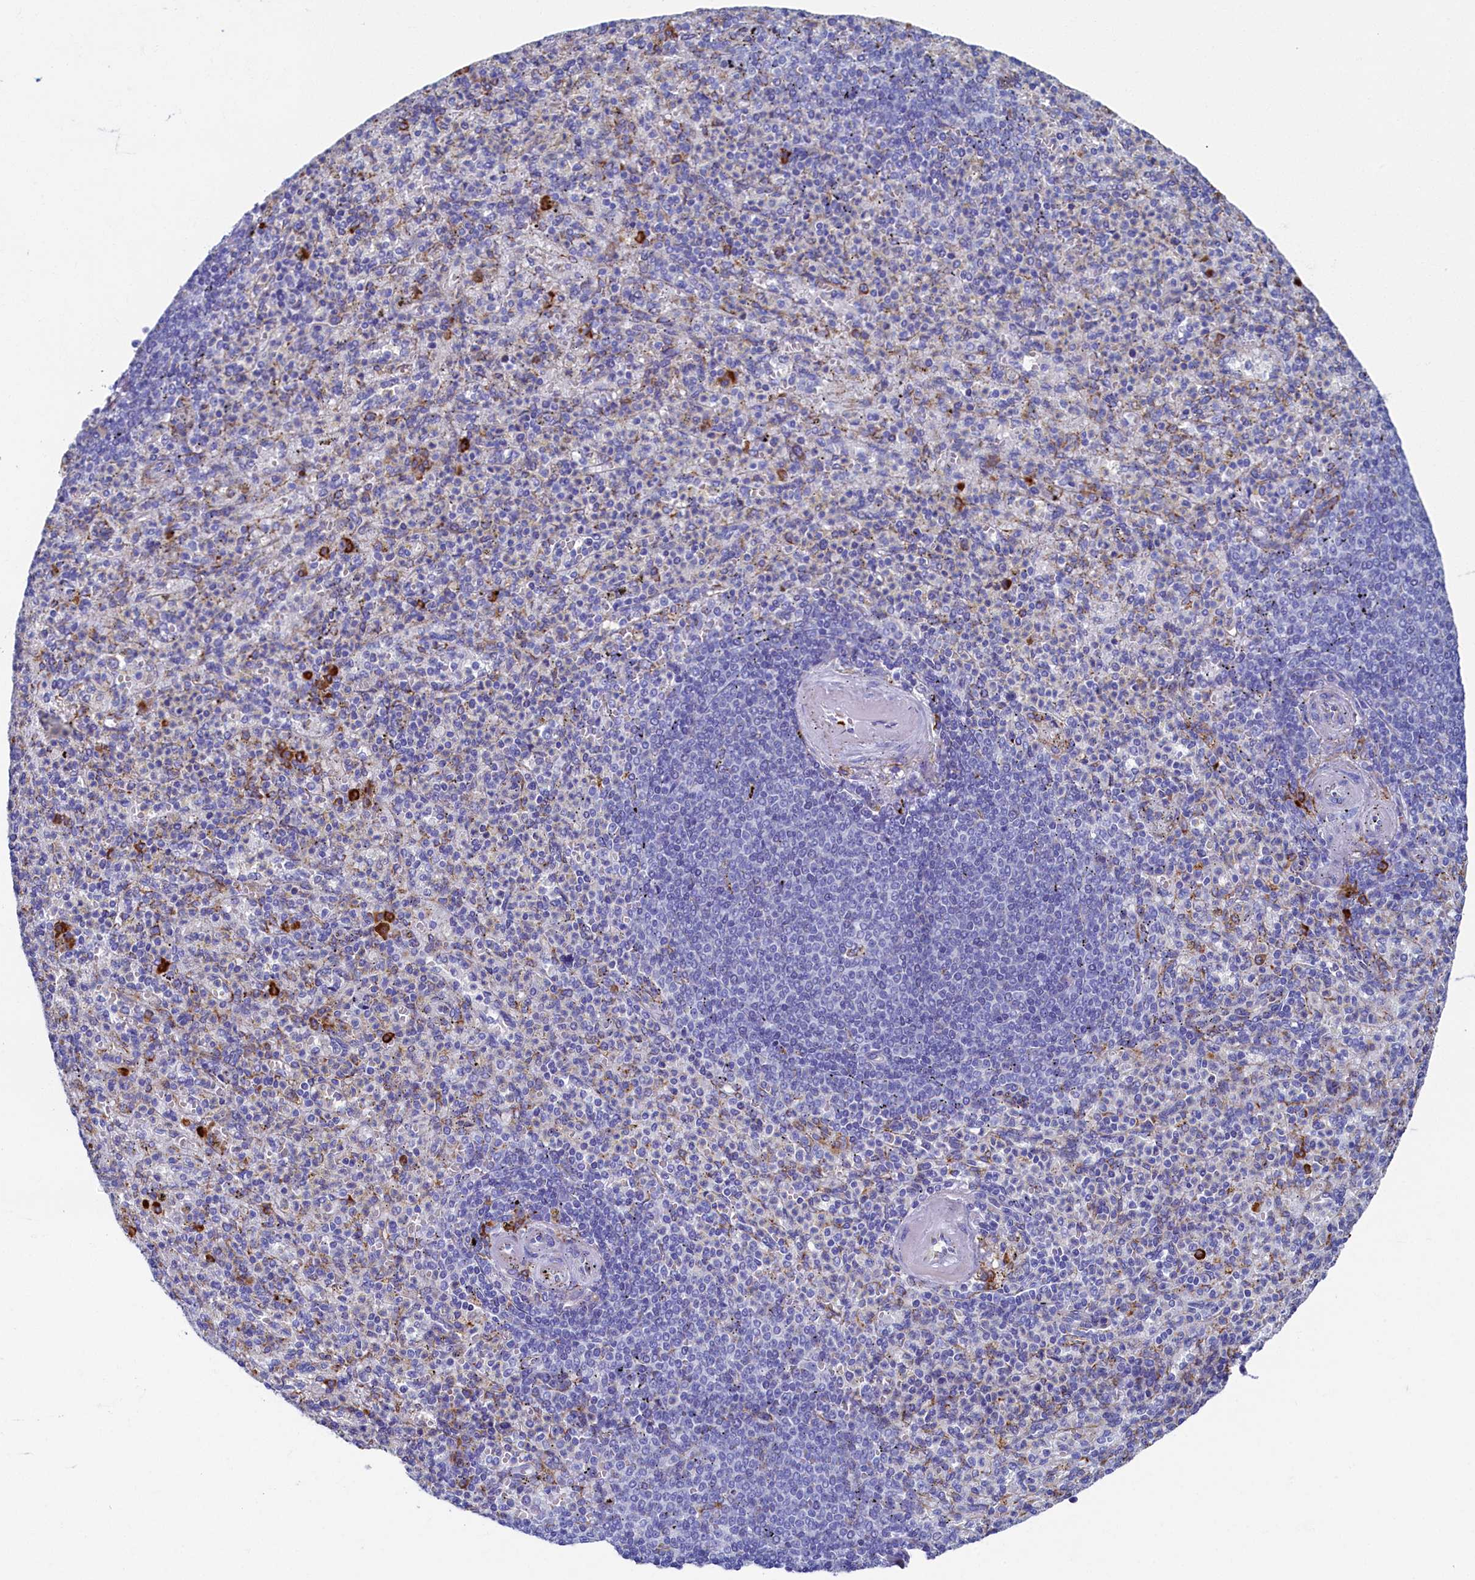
{"staining": {"intensity": "negative", "quantity": "none", "location": "none"}, "tissue": "spleen", "cell_type": "Cells in red pulp", "image_type": "normal", "snomed": [{"axis": "morphology", "description": "Normal tissue, NOS"}, {"axis": "topography", "description": "Spleen"}], "caption": "A micrograph of human spleen is negative for staining in cells in red pulp. (Brightfield microscopy of DAB IHC at high magnification).", "gene": "TMEM18", "patient": {"sex": "female", "age": 74}}